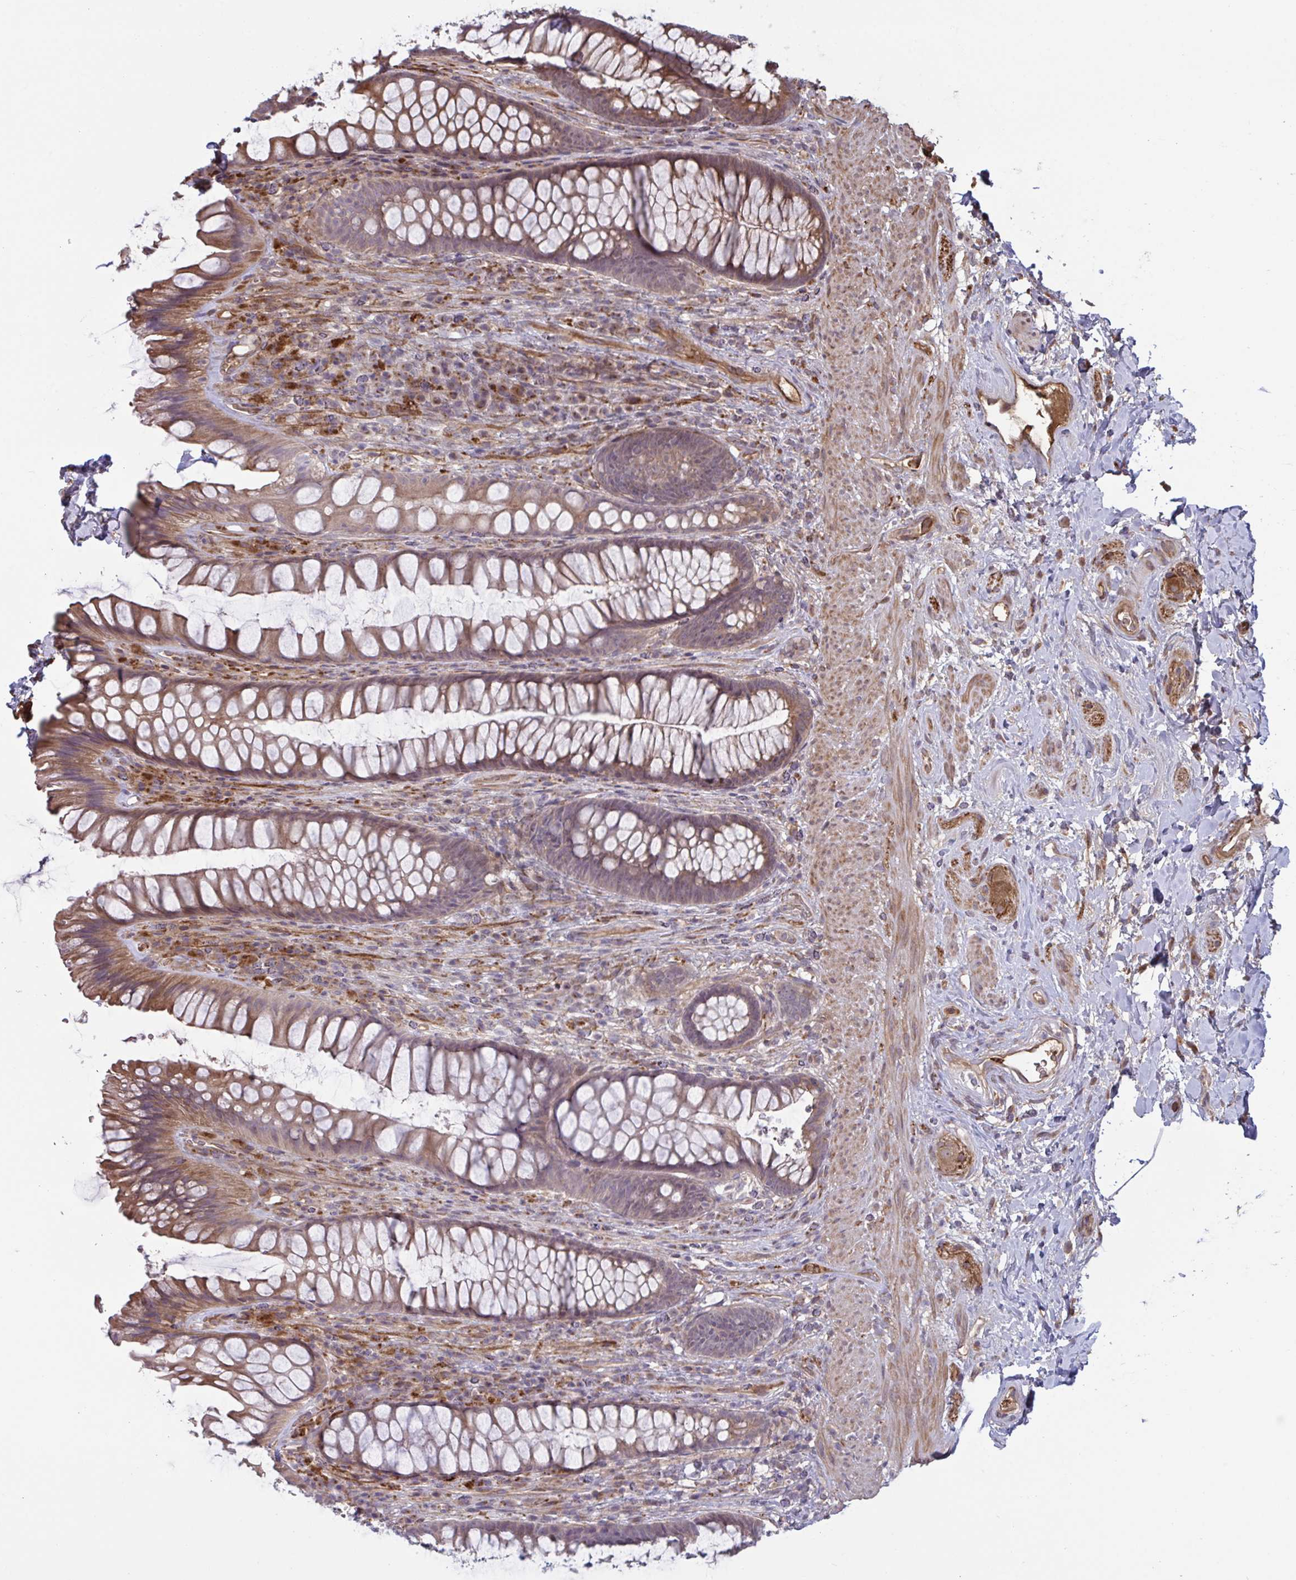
{"staining": {"intensity": "moderate", "quantity": "25%-75%", "location": "cytoplasmic/membranous"}, "tissue": "rectum", "cell_type": "Glandular cells", "image_type": "normal", "snomed": [{"axis": "morphology", "description": "Normal tissue, NOS"}, {"axis": "topography", "description": "Rectum"}], "caption": "Immunohistochemical staining of benign human rectum displays medium levels of moderate cytoplasmic/membranous staining in about 25%-75% of glandular cells. The staining was performed using DAB, with brown indicating positive protein expression. Nuclei are stained blue with hematoxylin.", "gene": "IL1R1", "patient": {"sex": "male", "age": 53}}